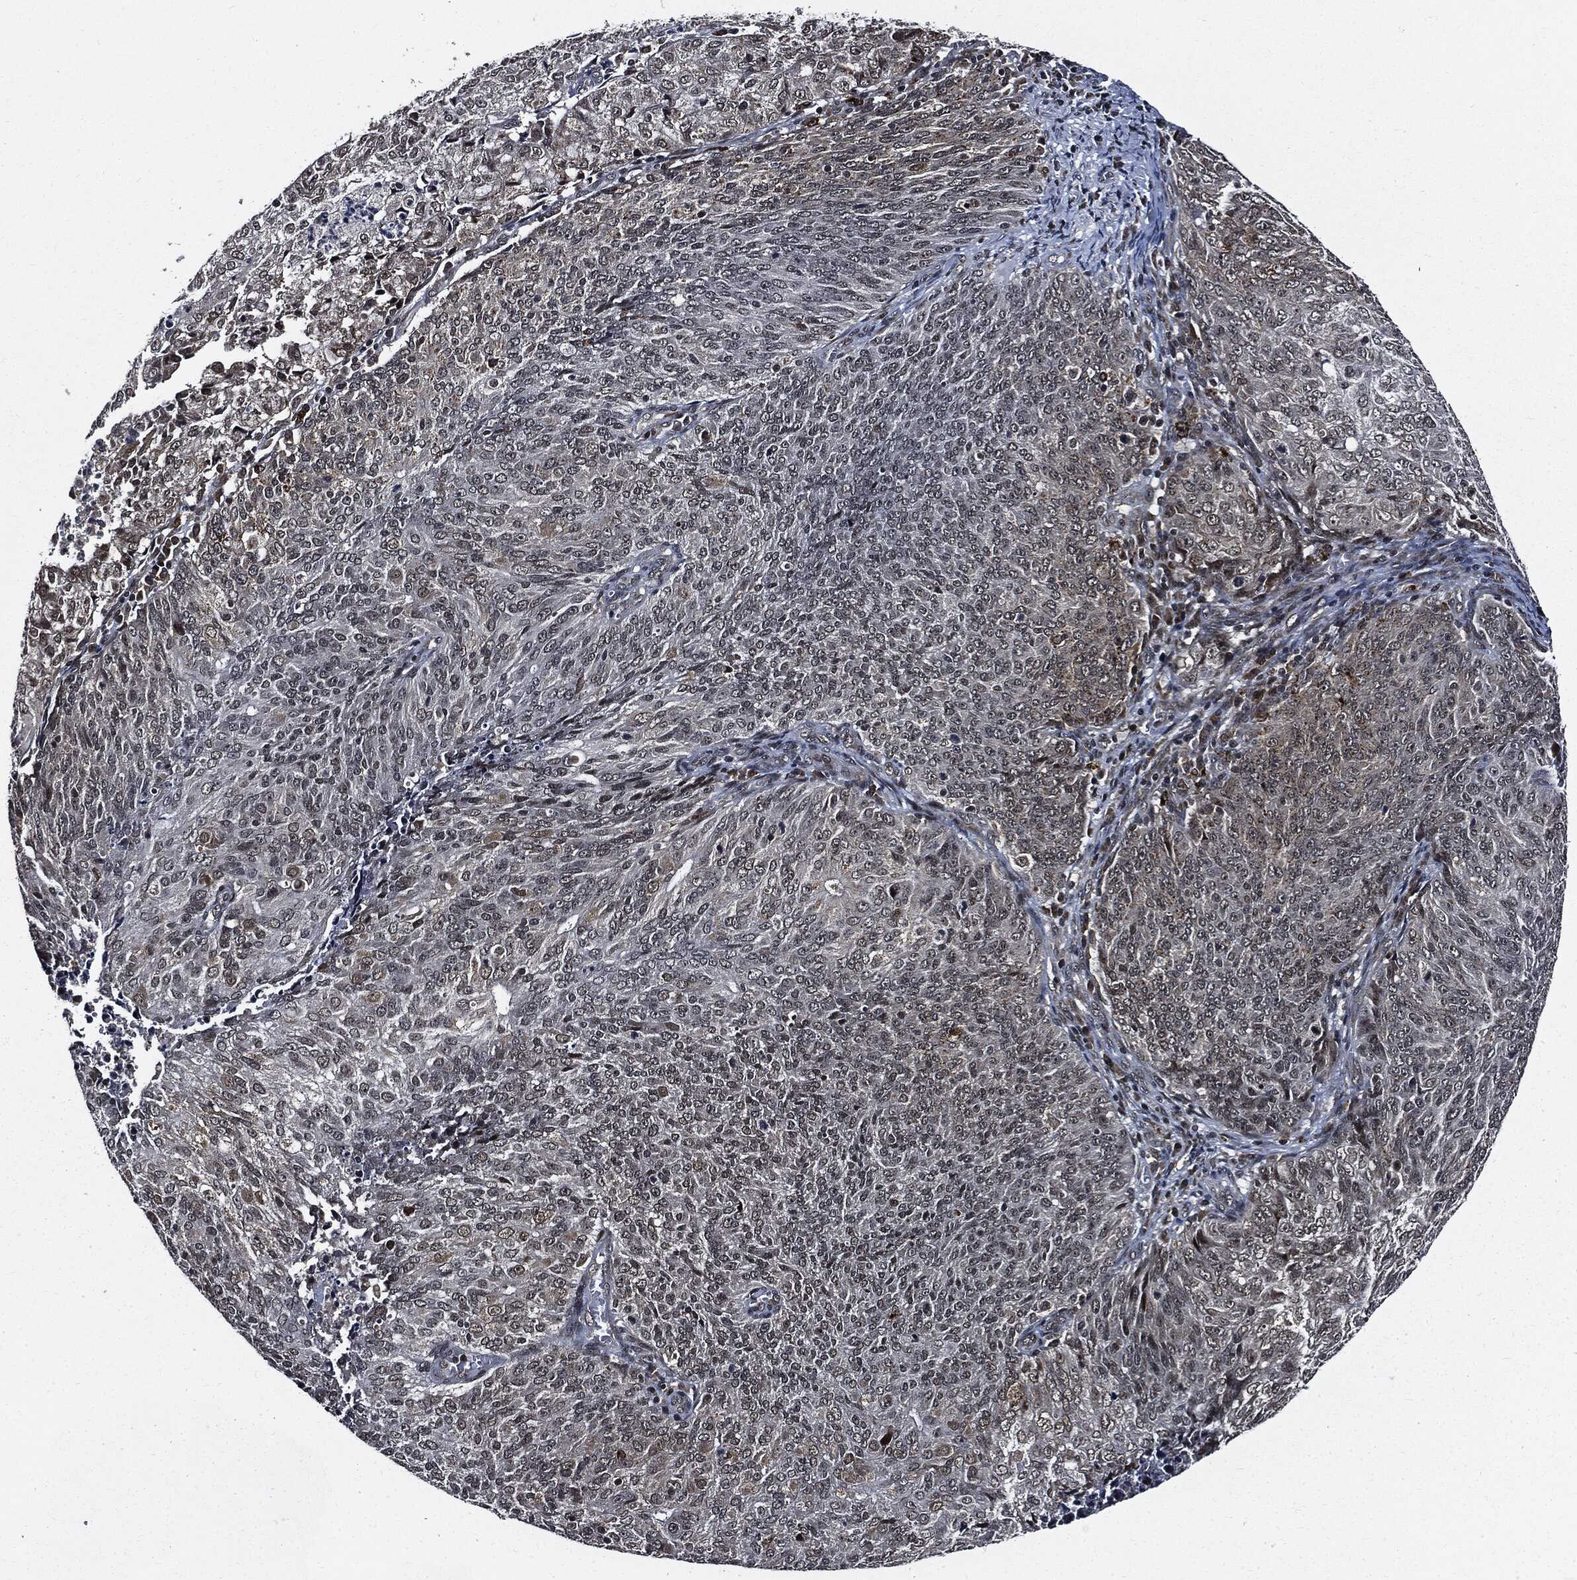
{"staining": {"intensity": "negative", "quantity": "none", "location": "none"}, "tissue": "endometrial cancer", "cell_type": "Tumor cells", "image_type": "cancer", "snomed": [{"axis": "morphology", "description": "Adenocarcinoma, NOS"}, {"axis": "topography", "description": "Endometrium"}], "caption": "High magnification brightfield microscopy of adenocarcinoma (endometrial) stained with DAB (brown) and counterstained with hematoxylin (blue): tumor cells show no significant expression. (Stains: DAB IHC with hematoxylin counter stain, Microscopy: brightfield microscopy at high magnification).", "gene": "SUGT1", "patient": {"sex": "female", "age": 82}}